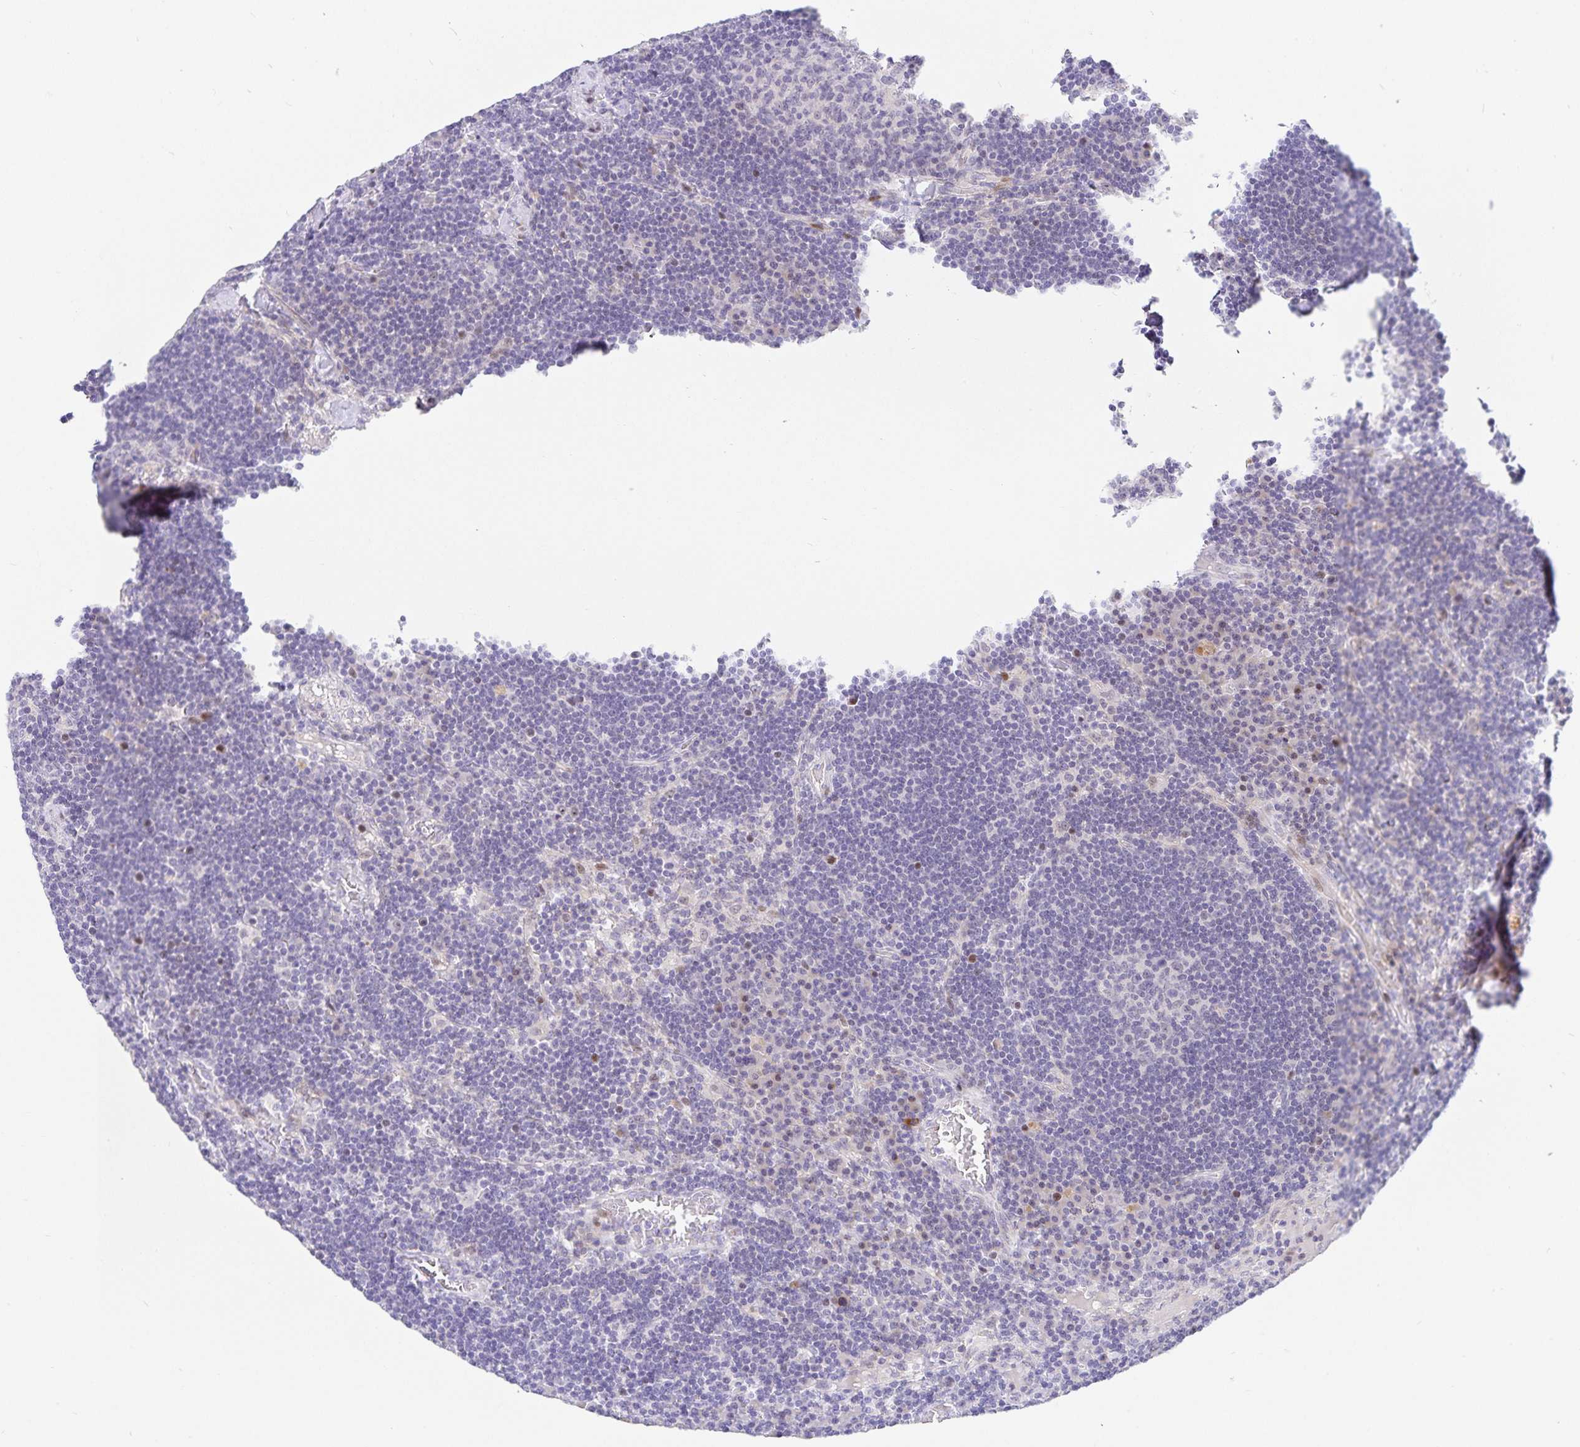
{"staining": {"intensity": "negative", "quantity": "none", "location": "none"}, "tissue": "lymph node", "cell_type": "Germinal center cells", "image_type": "normal", "snomed": [{"axis": "morphology", "description": "Normal tissue, NOS"}, {"axis": "topography", "description": "Lymph node"}], "caption": "DAB immunohistochemical staining of normal human lymph node demonstrates no significant positivity in germinal center cells. (DAB IHC, high magnification).", "gene": "KBTBD13", "patient": {"sex": "male", "age": 67}}